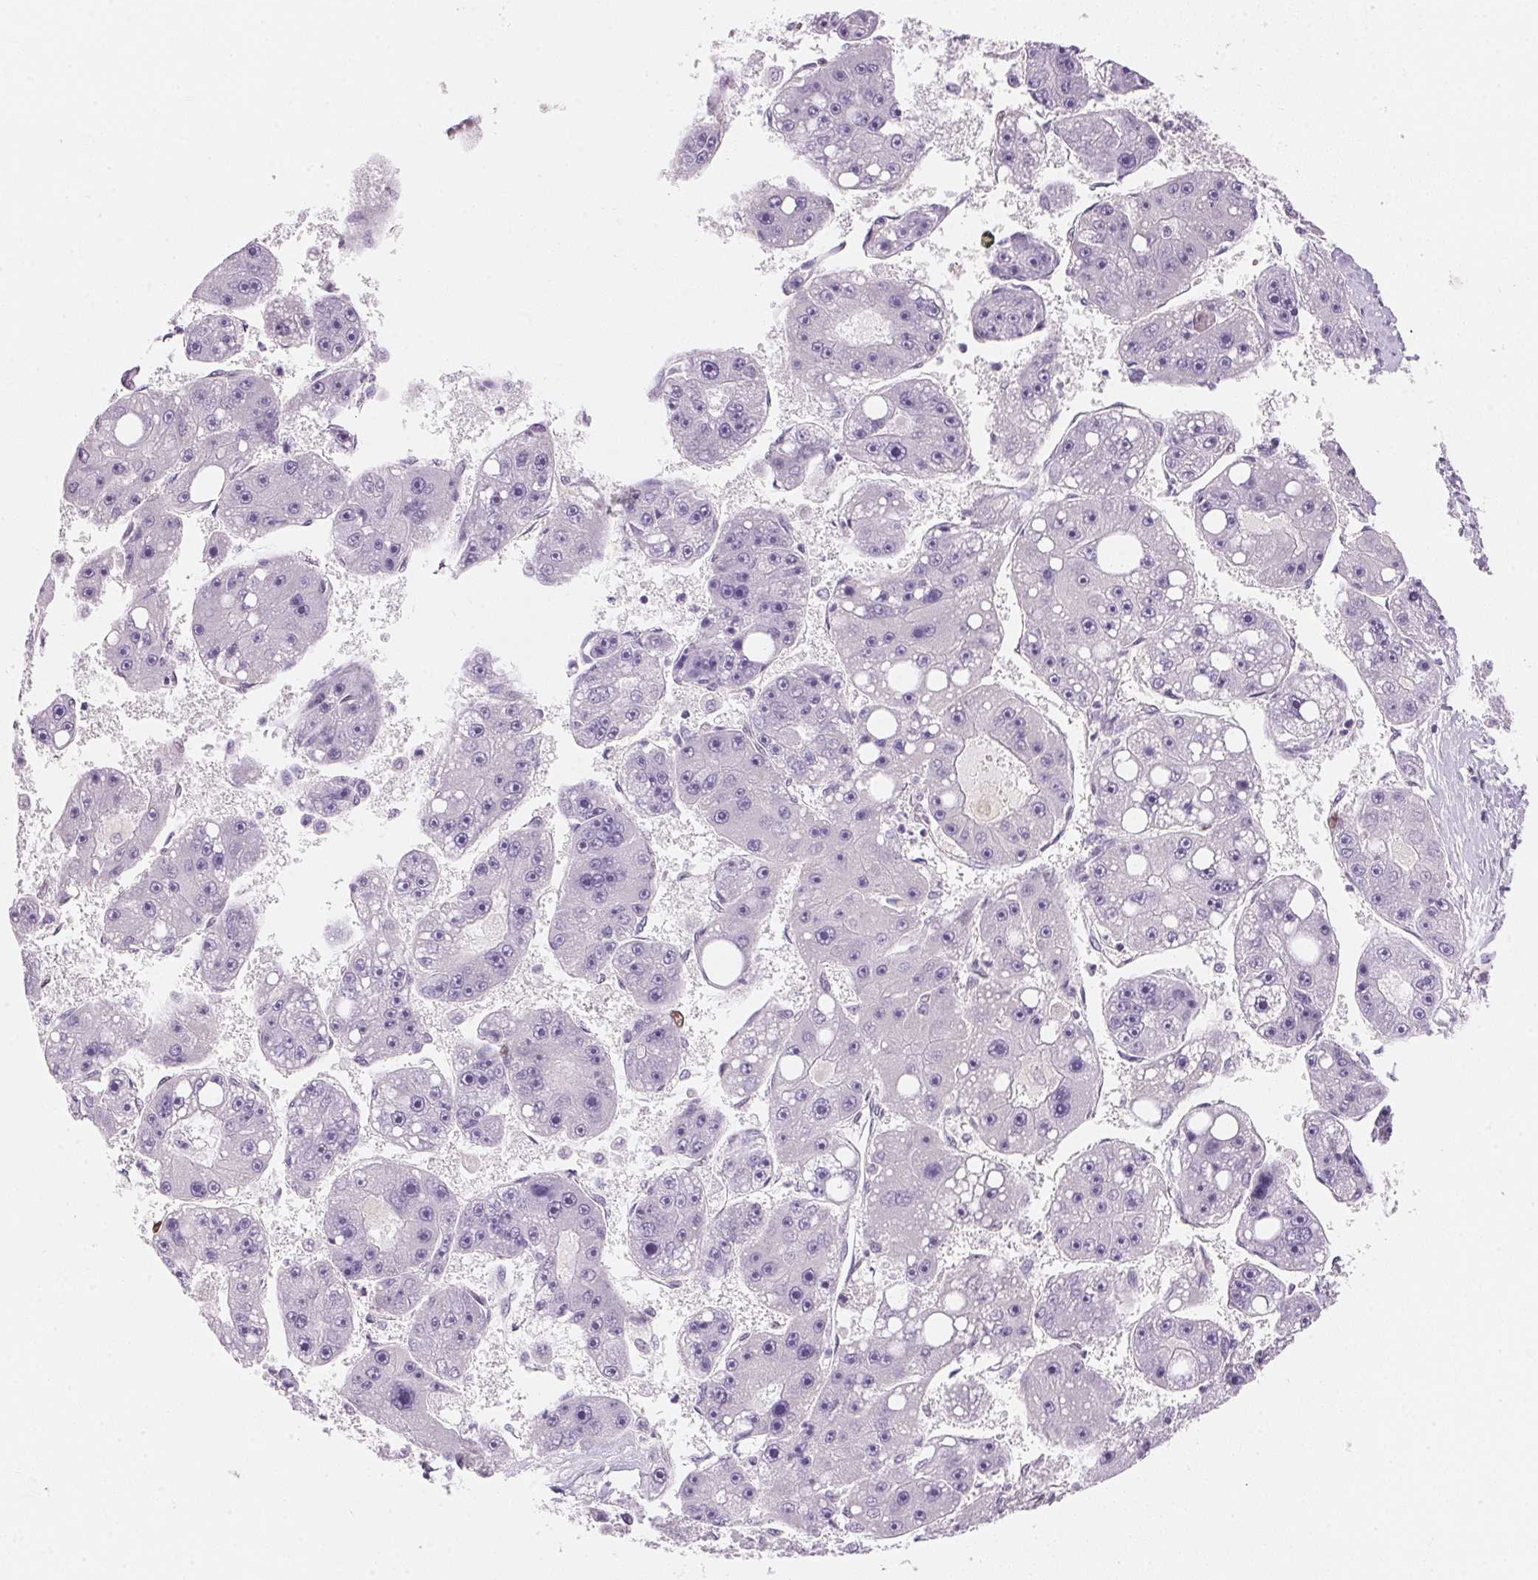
{"staining": {"intensity": "negative", "quantity": "none", "location": "none"}, "tissue": "liver cancer", "cell_type": "Tumor cells", "image_type": "cancer", "snomed": [{"axis": "morphology", "description": "Carcinoma, Hepatocellular, NOS"}, {"axis": "topography", "description": "Liver"}], "caption": "Immunohistochemical staining of human liver cancer (hepatocellular carcinoma) demonstrates no significant positivity in tumor cells.", "gene": "SMTN", "patient": {"sex": "female", "age": 61}}